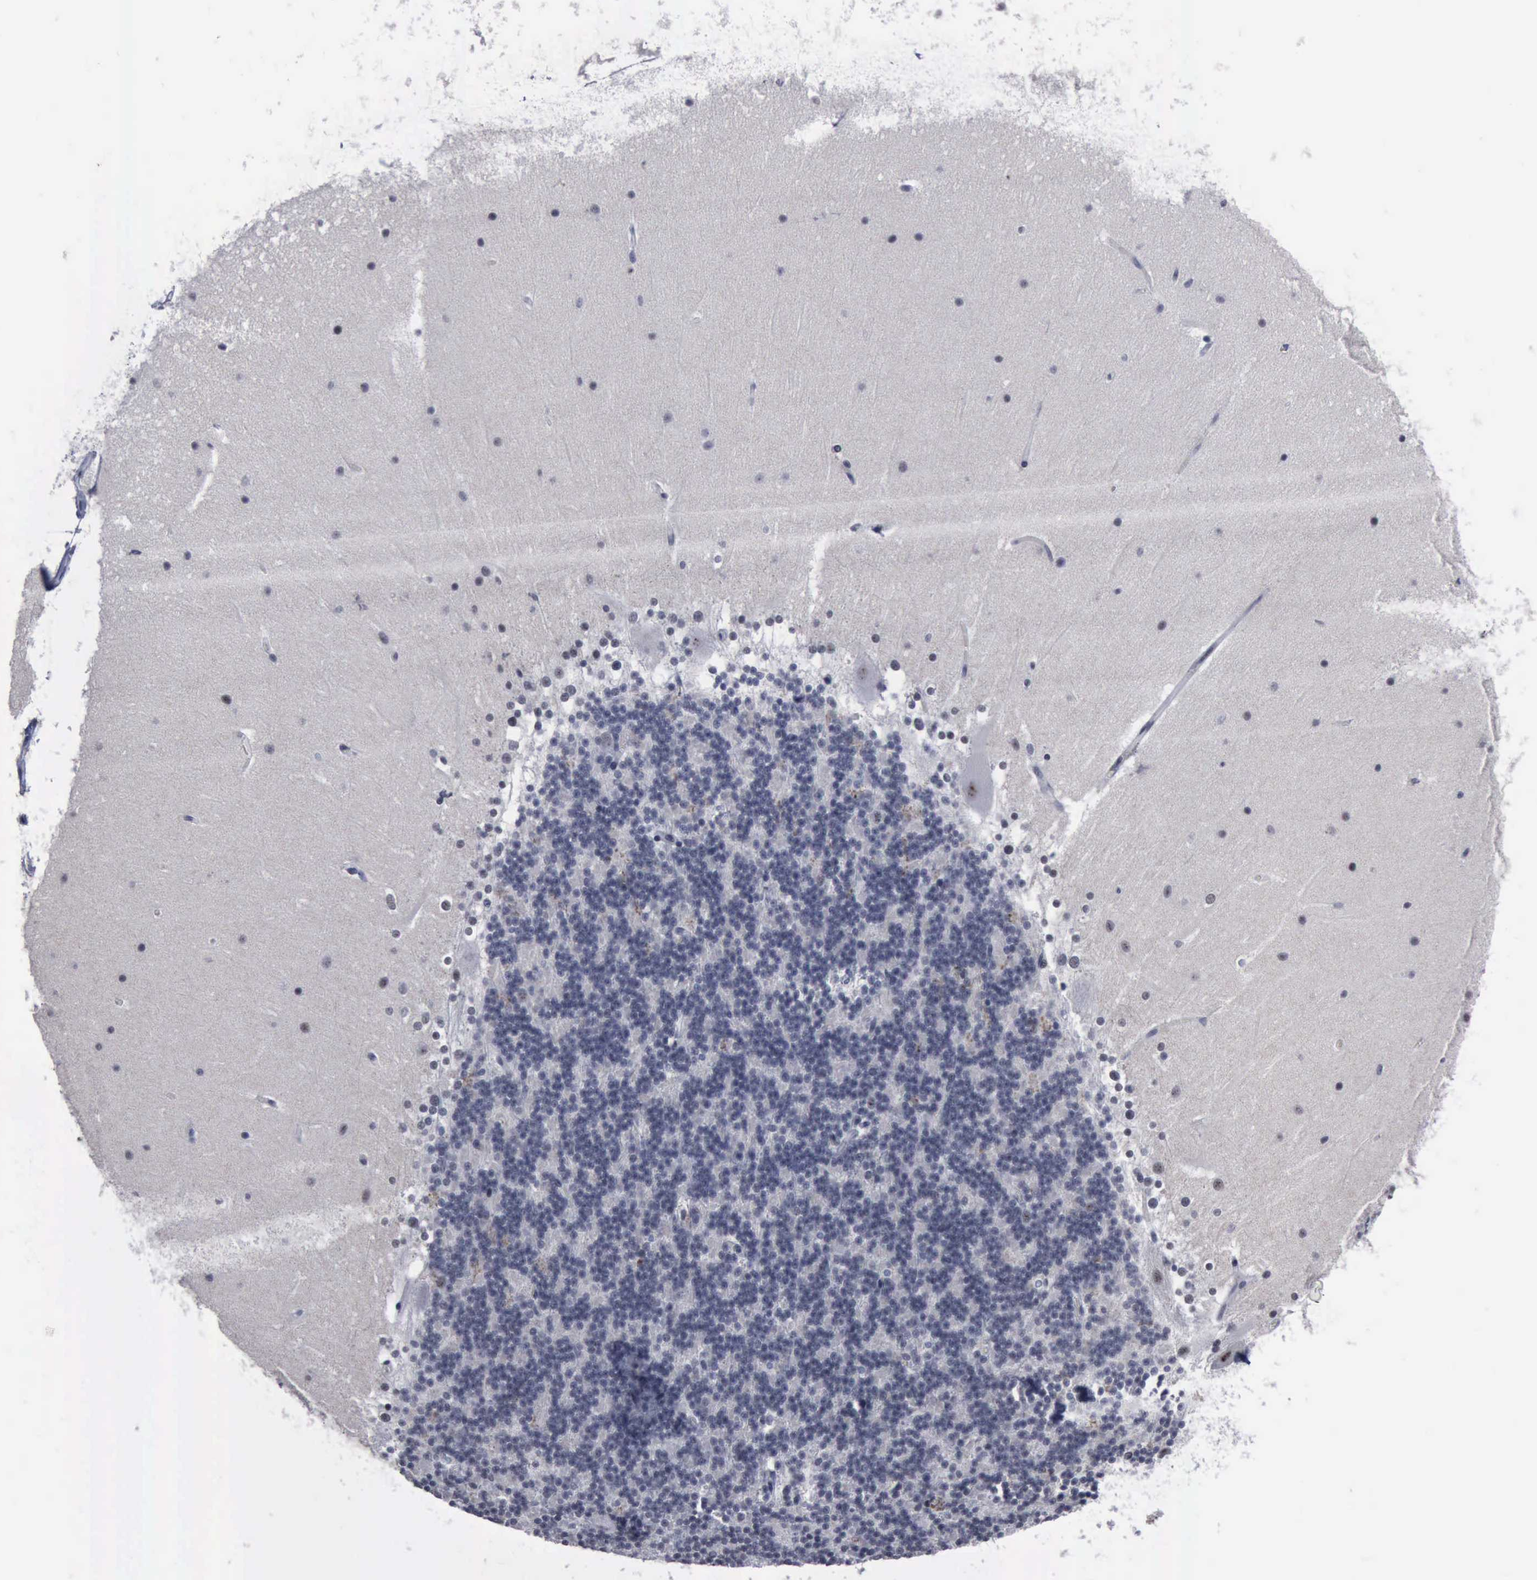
{"staining": {"intensity": "negative", "quantity": "none", "location": "none"}, "tissue": "cerebellum", "cell_type": "Cells in granular layer", "image_type": "normal", "snomed": [{"axis": "morphology", "description": "Normal tissue, NOS"}, {"axis": "topography", "description": "Cerebellum"}], "caption": "Cells in granular layer are negative for protein expression in benign human cerebellum. (DAB IHC visualized using brightfield microscopy, high magnification).", "gene": "BRD1", "patient": {"sex": "female", "age": 19}}